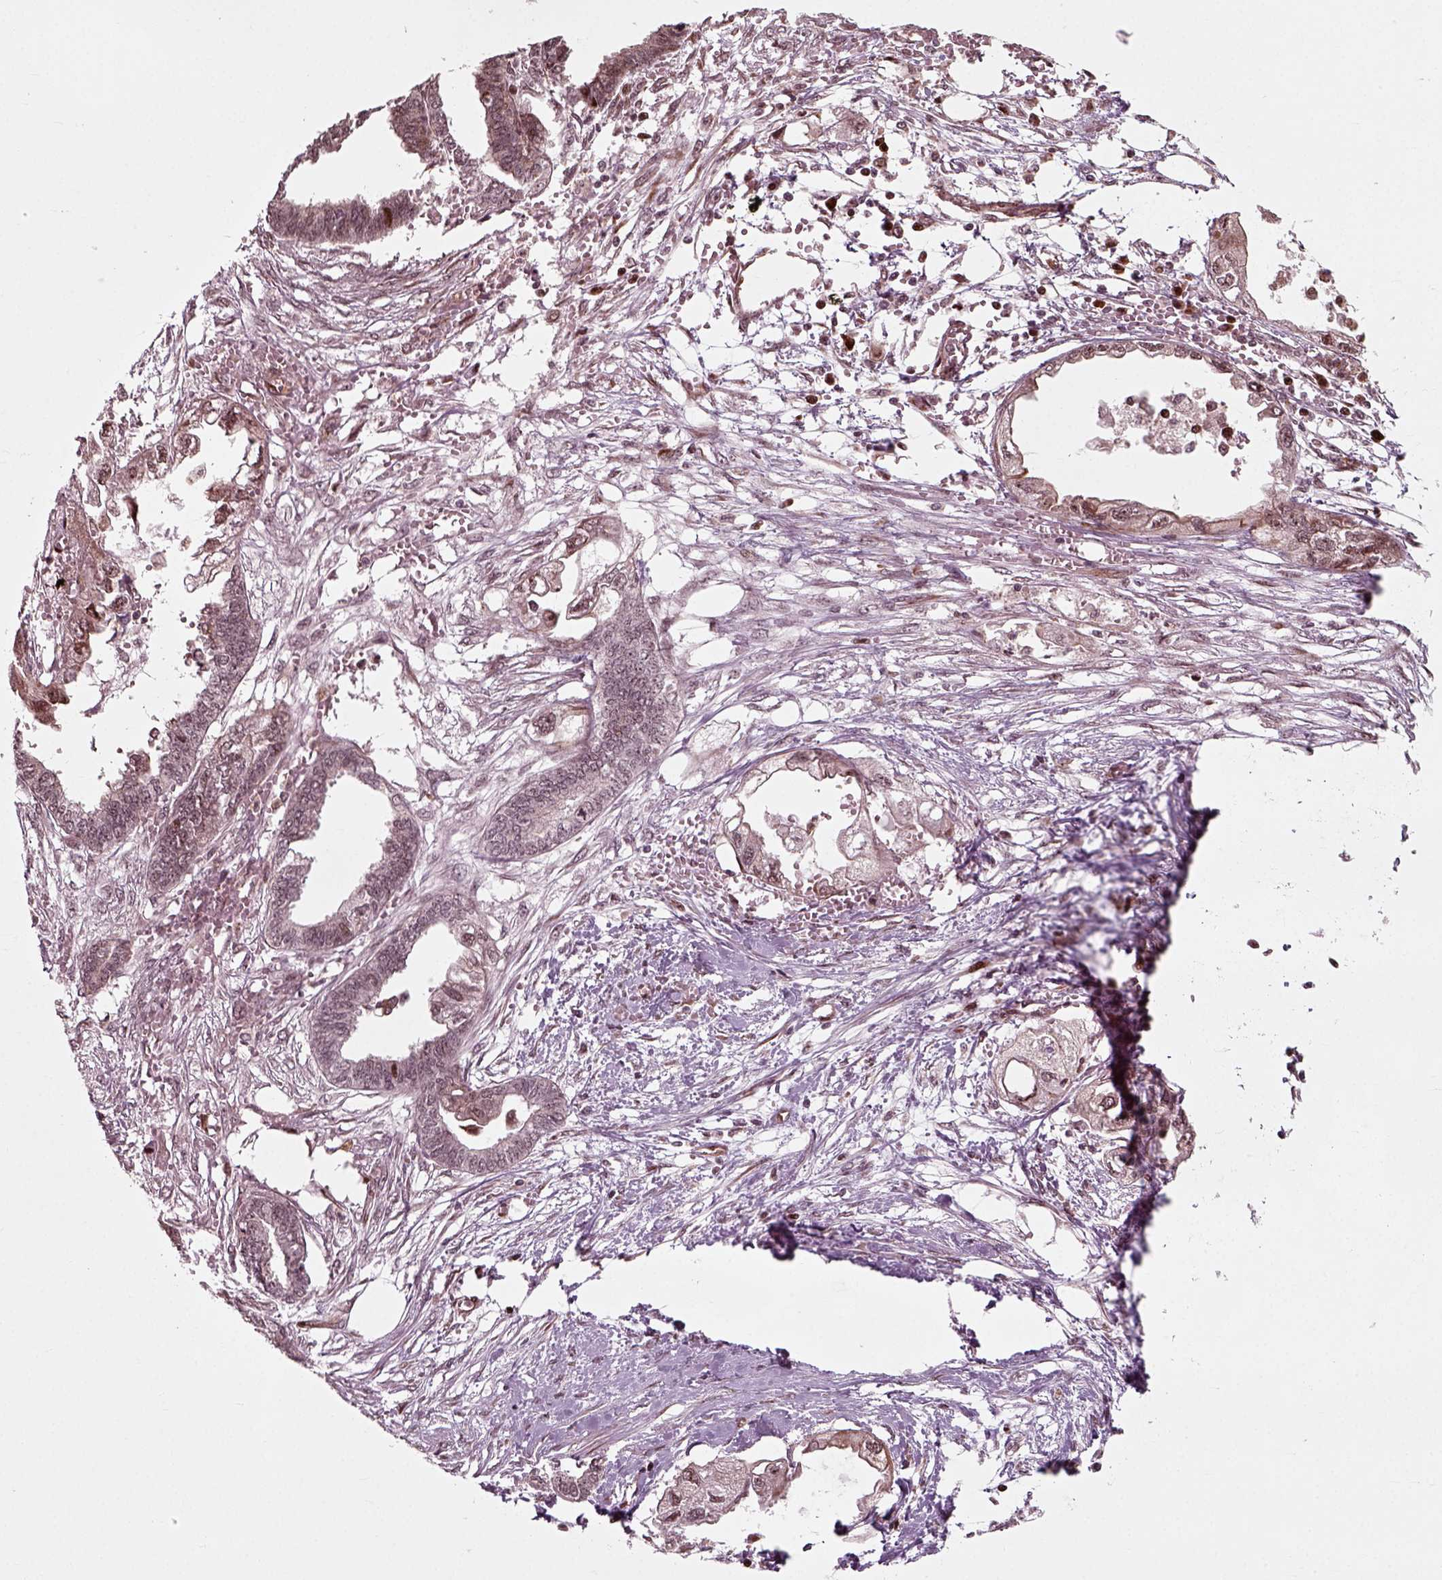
{"staining": {"intensity": "negative", "quantity": "none", "location": "none"}, "tissue": "endometrial cancer", "cell_type": "Tumor cells", "image_type": "cancer", "snomed": [{"axis": "morphology", "description": "Adenocarcinoma, NOS"}, {"axis": "morphology", "description": "Adenocarcinoma, metastatic, NOS"}, {"axis": "topography", "description": "Adipose tissue"}, {"axis": "topography", "description": "Endometrium"}], "caption": "IHC of endometrial adenocarcinoma displays no staining in tumor cells.", "gene": "CDC14A", "patient": {"sex": "female", "age": 67}}